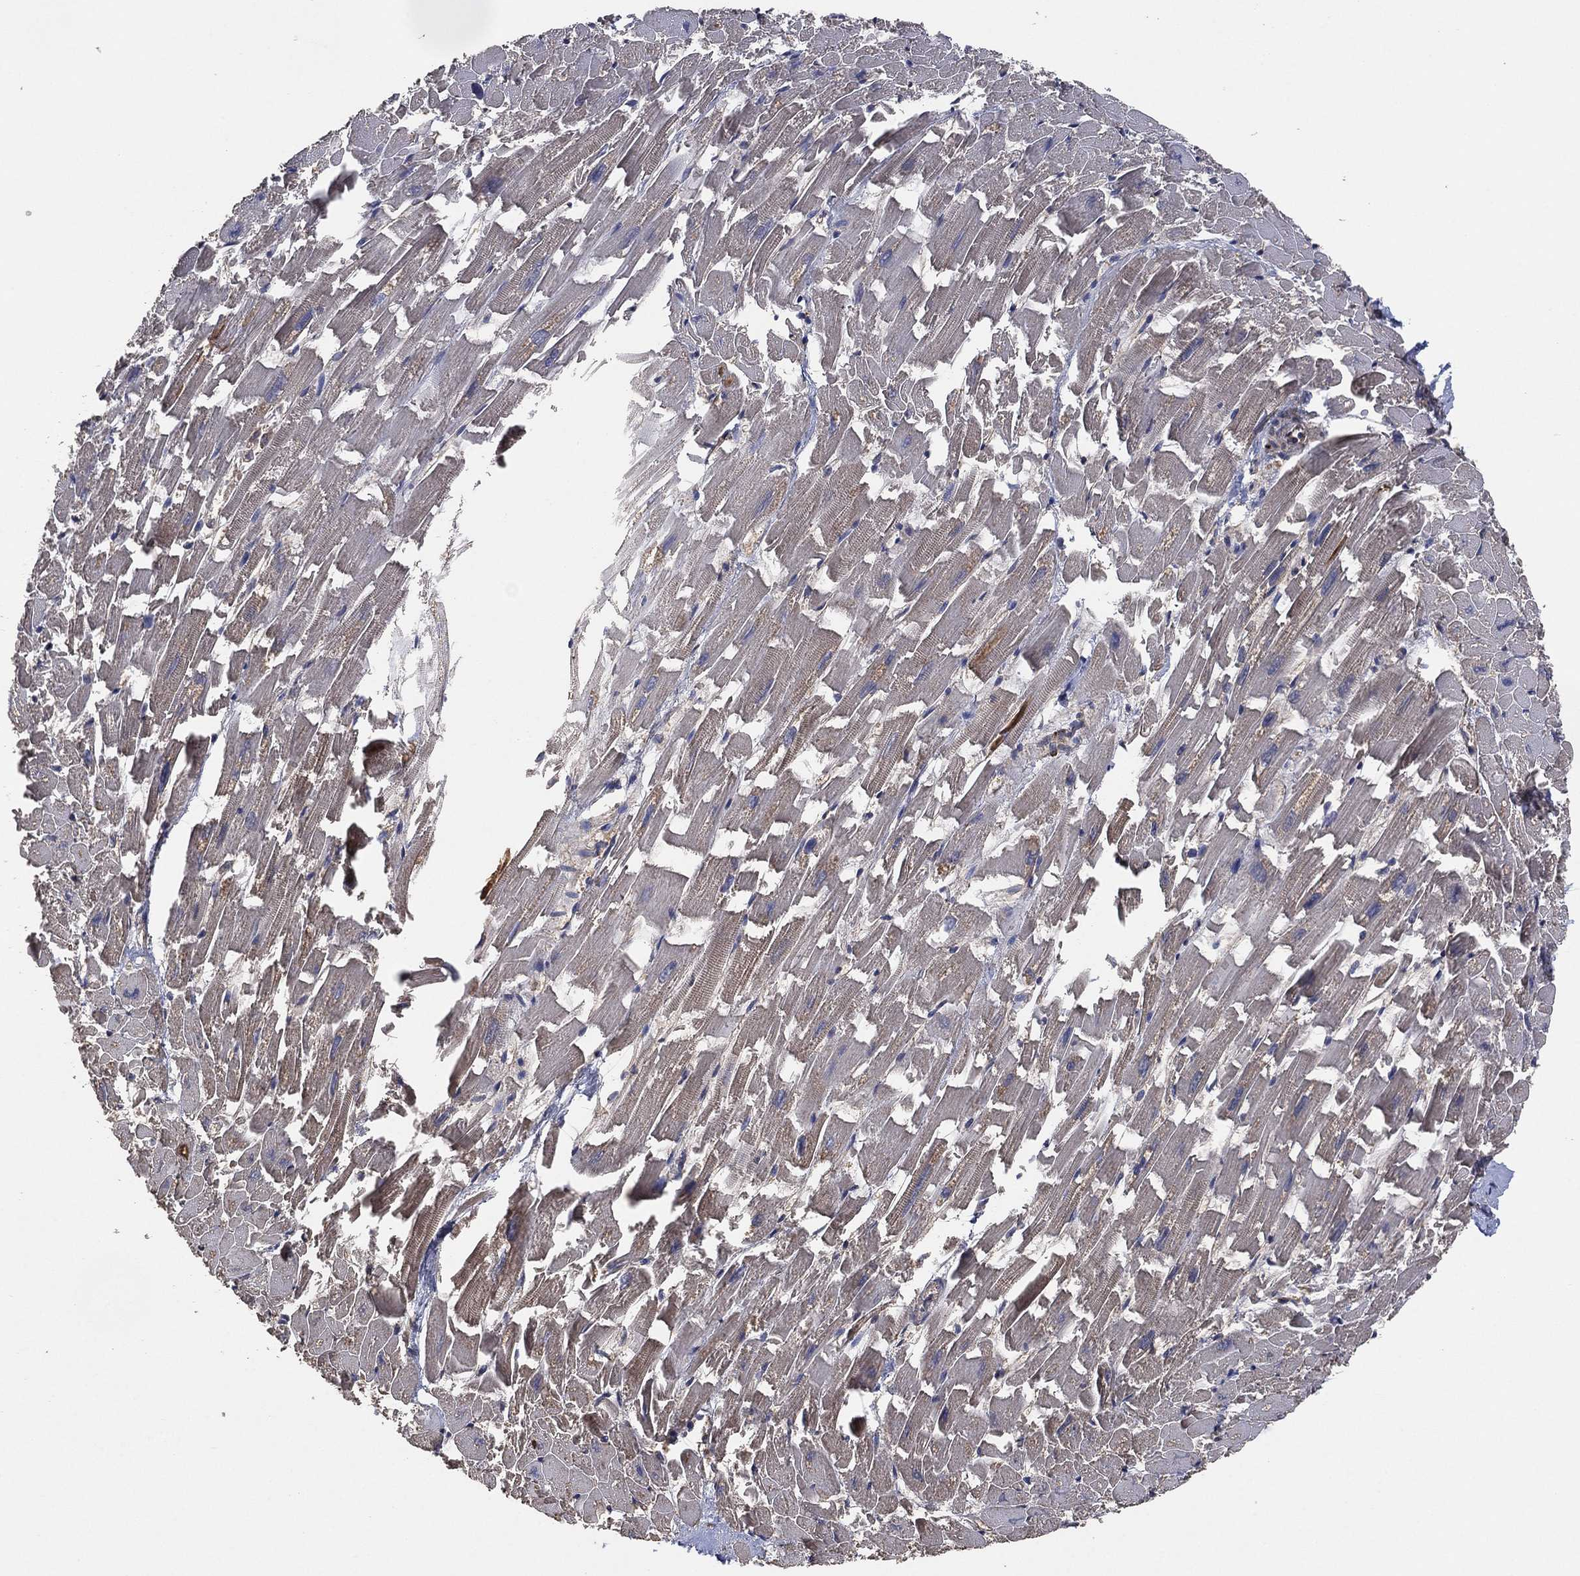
{"staining": {"intensity": "negative", "quantity": "none", "location": "none"}, "tissue": "heart muscle", "cell_type": "Cardiomyocytes", "image_type": "normal", "snomed": [{"axis": "morphology", "description": "Normal tissue, NOS"}, {"axis": "topography", "description": "Heart"}], "caption": "A high-resolution micrograph shows immunohistochemistry staining of normal heart muscle, which reveals no significant positivity in cardiomyocytes. Brightfield microscopy of IHC stained with DAB (3,3'-diaminobenzidine) (brown) and hematoxylin (blue), captured at high magnification.", "gene": "LIMD1", "patient": {"sex": "female", "age": 64}}